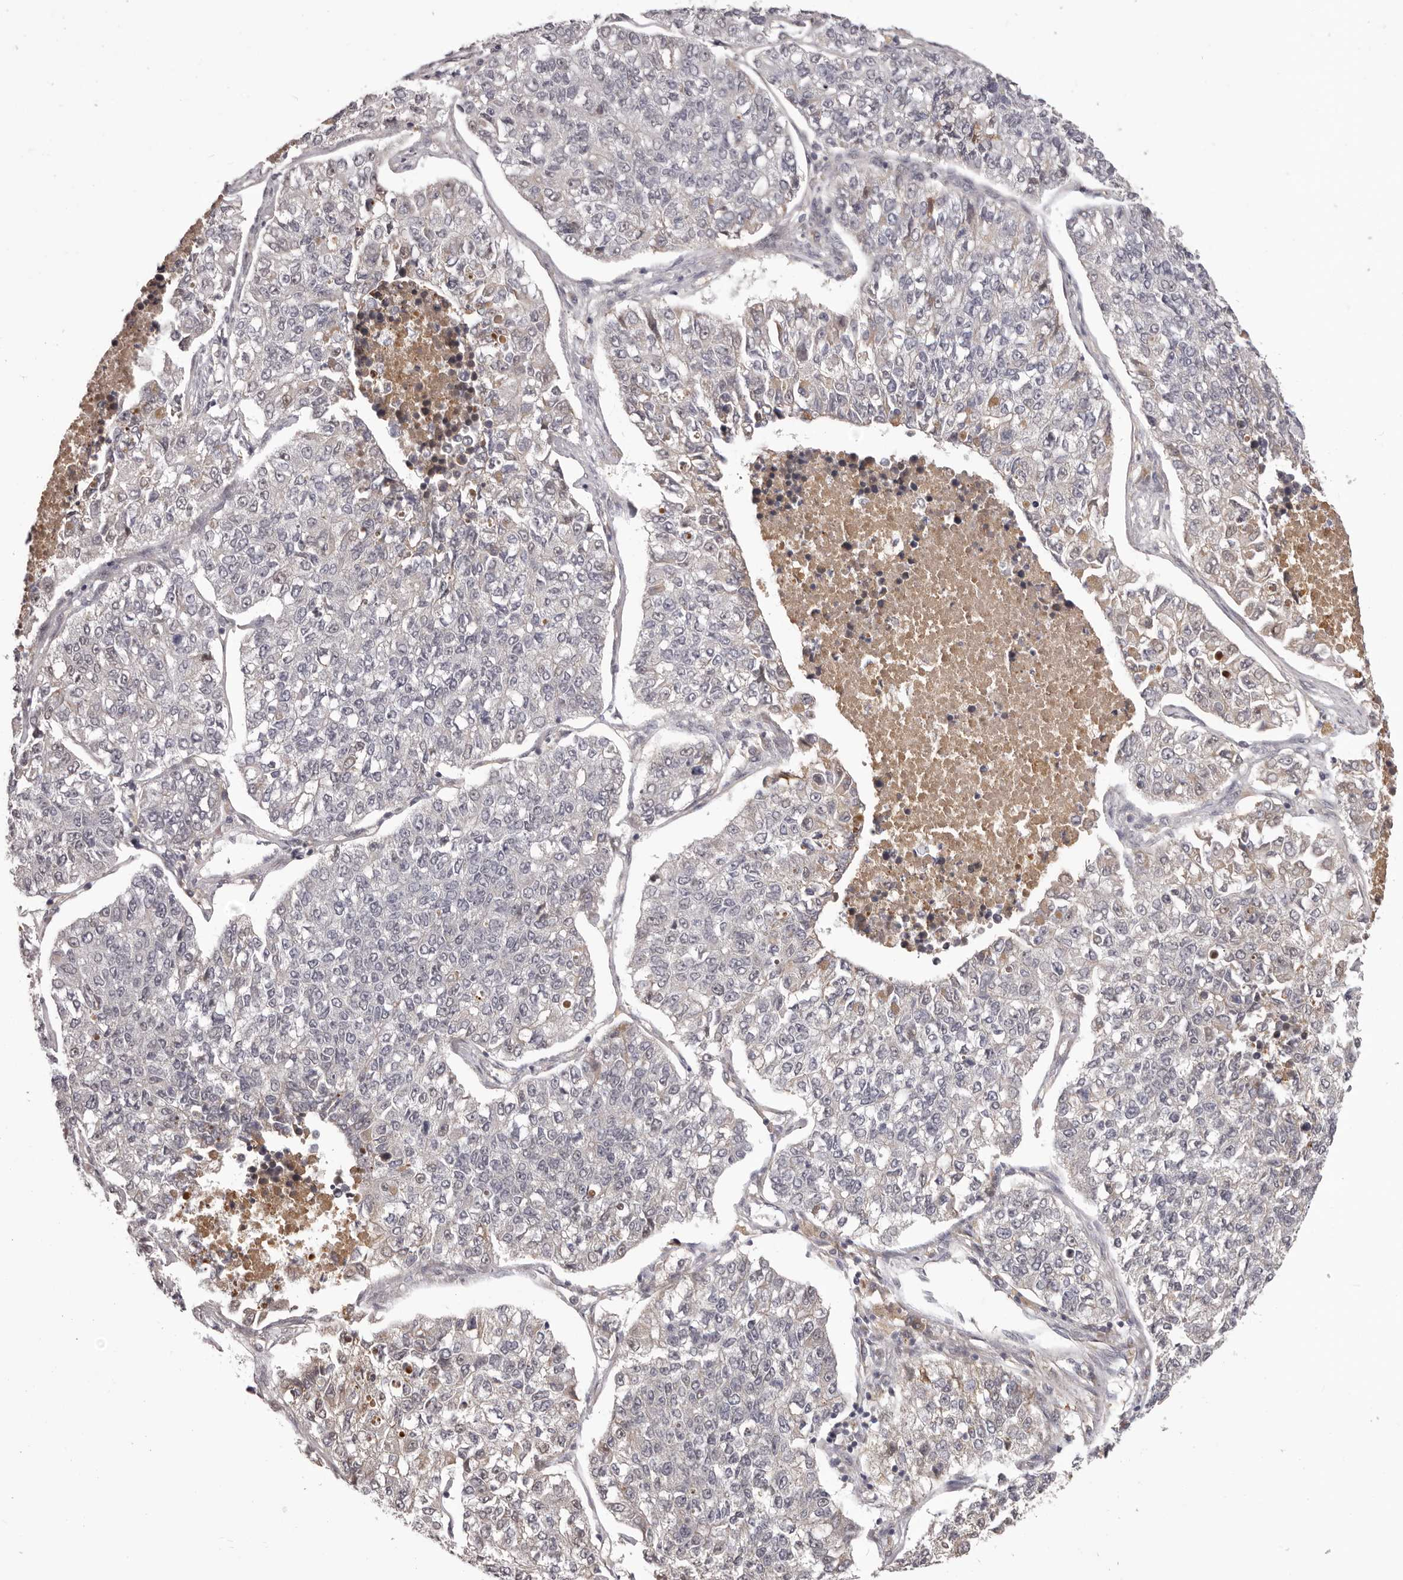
{"staining": {"intensity": "negative", "quantity": "none", "location": "none"}, "tissue": "lung cancer", "cell_type": "Tumor cells", "image_type": "cancer", "snomed": [{"axis": "morphology", "description": "Adenocarcinoma, NOS"}, {"axis": "topography", "description": "Lung"}], "caption": "Immunohistochemical staining of lung cancer (adenocarcinoma) exhibits no significant expression in tumor cells. The staining was performed using DAB to visualize the protein expression in brown, while the nuclei were stained in blue with hematoxylin (Magnification: 20x).", "gene": "OTUD3", "patient": {"sex": "male", "age": 49}}